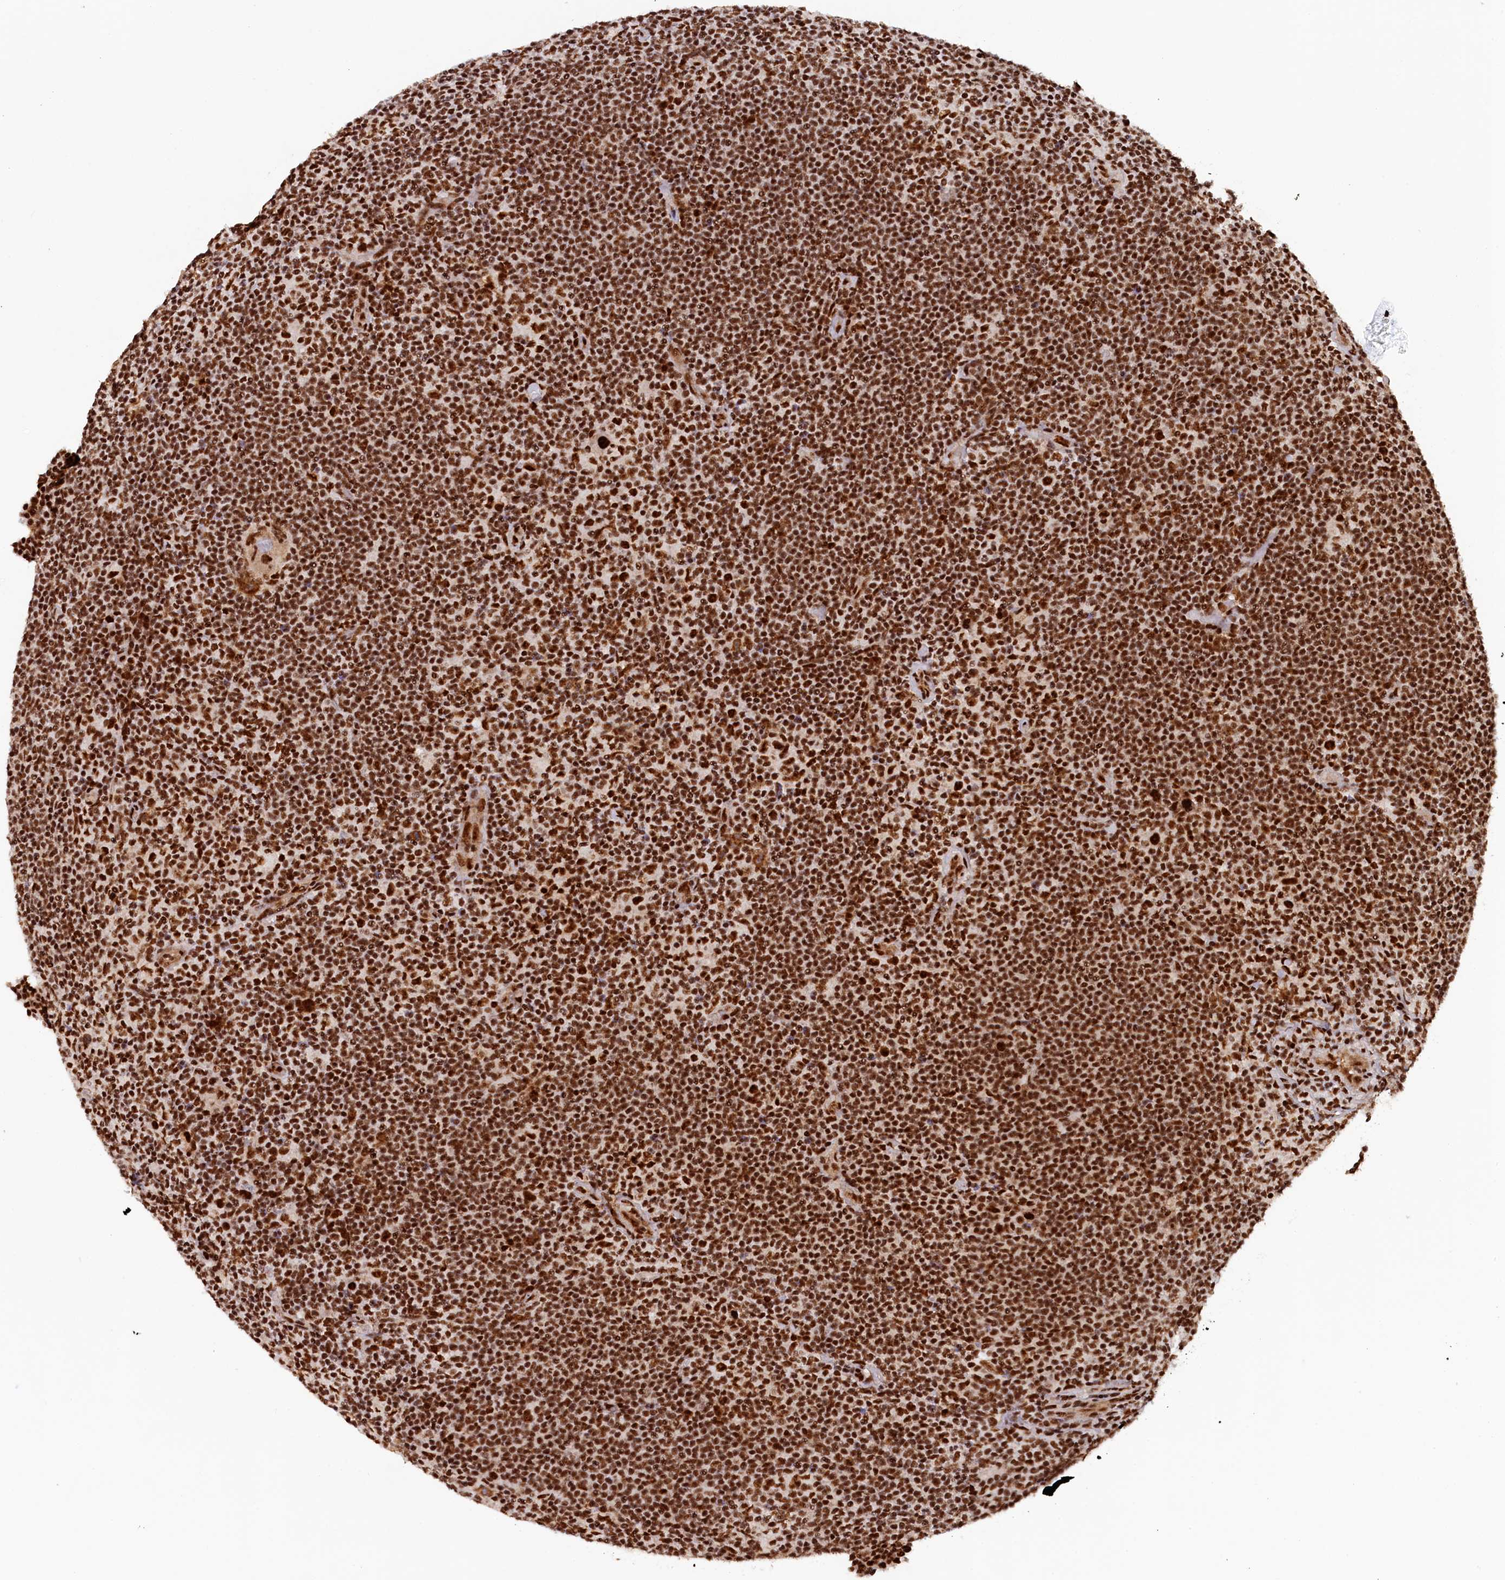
{"staining": {"intensity": "strong", "quantity": ">75%", "location": "nuclear"}, "tissue": "lymphoma", "cell_type": "Tumor cells", "image_type": "cancer", "snomed": [{"axis": "morphology", "description": "Hodgkin's disease, NOS"}, {"axis": "topography", "description": "Lymph node"}], "caption": "Immunohistochemical staining of human lymphoma displays strong nuclear protein positivity in approximately >75% of tumor cells.", "gene": "ZC3H18", "patient": {"sex": "female", "age": 57}}